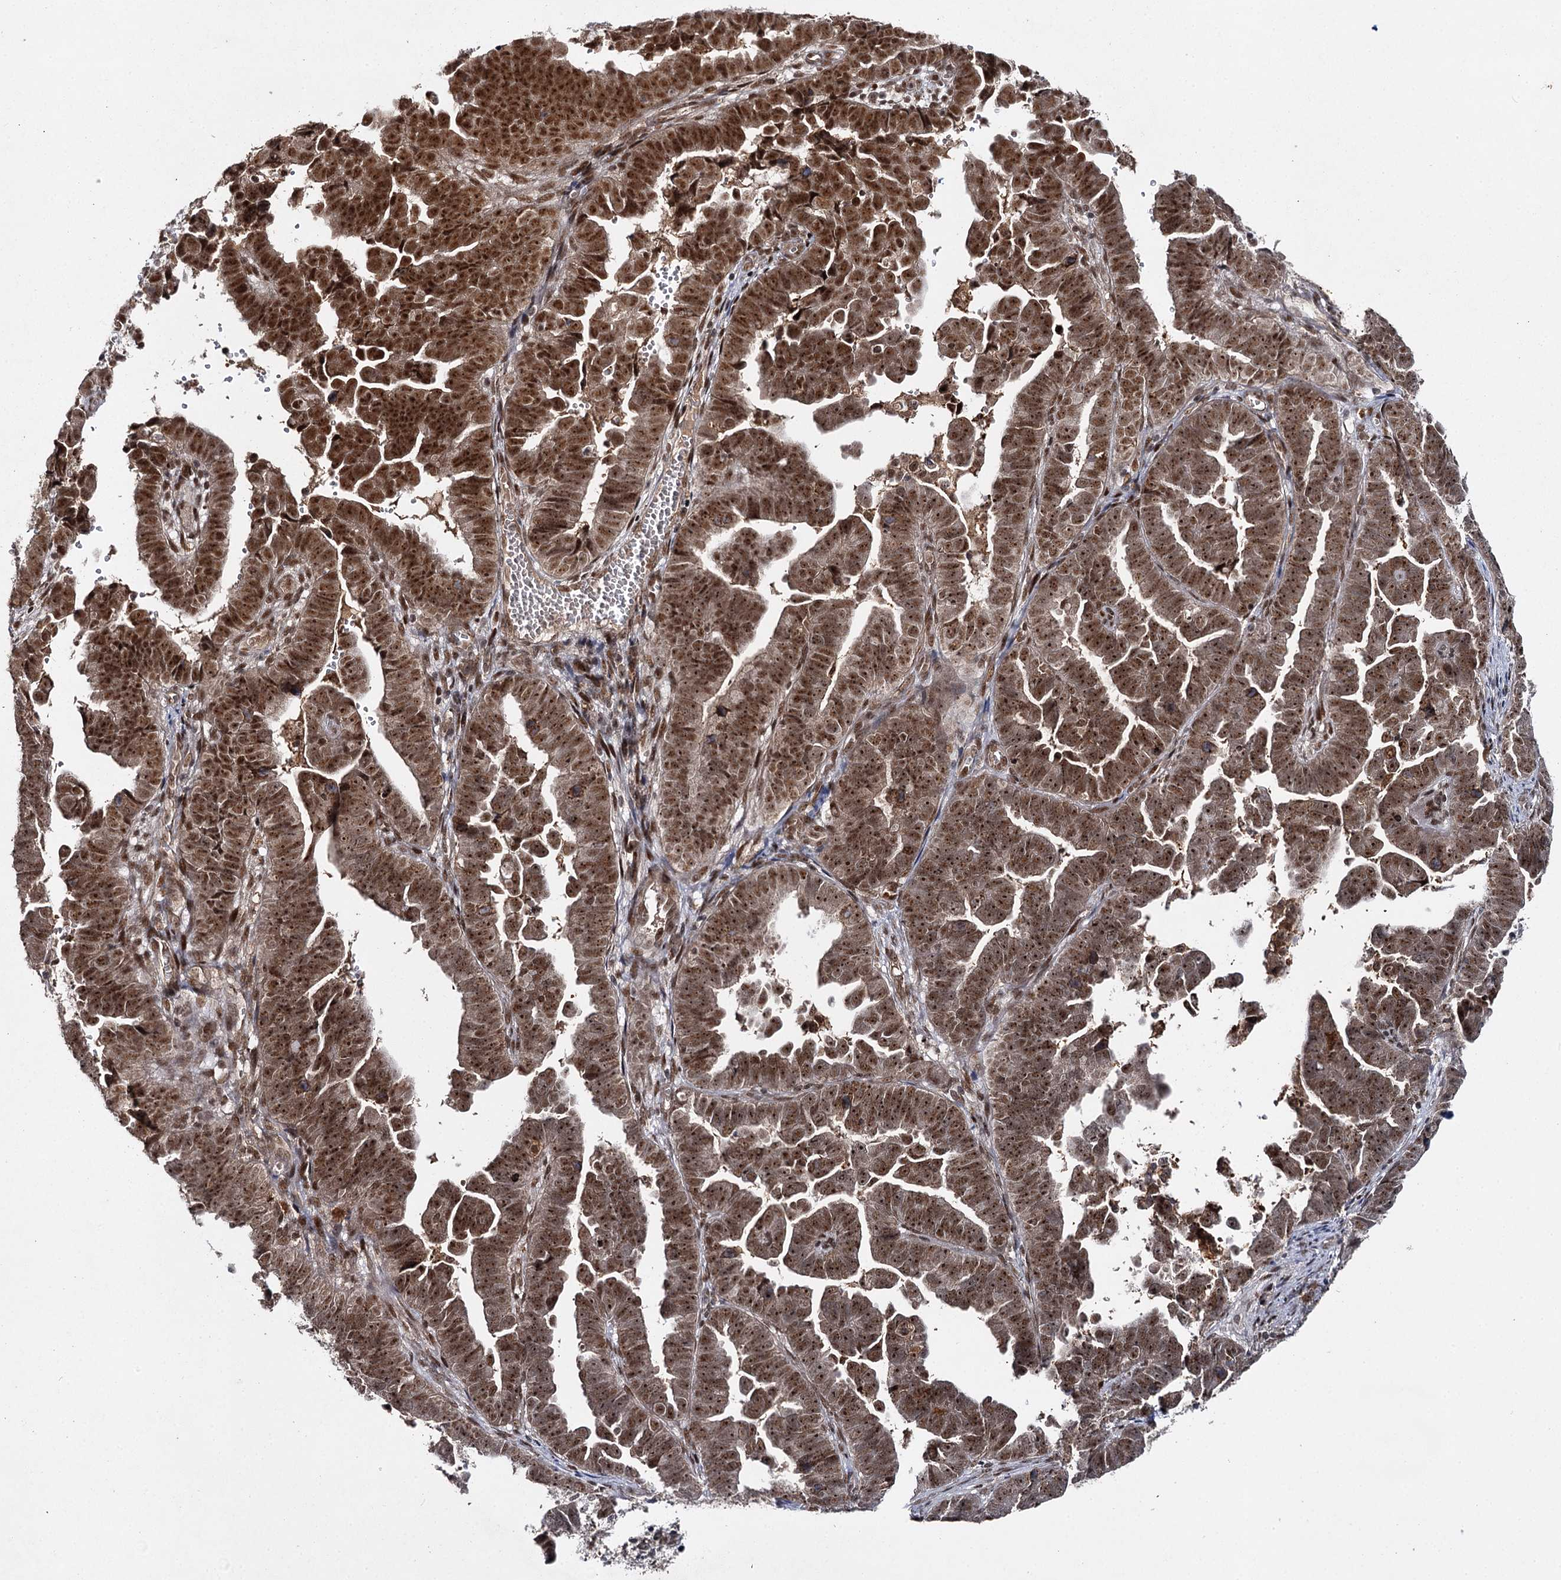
{"staining": {"intensity": "moderate", "quantity": ">75%", "location": "nuclear"}, "tissue": "endometrial cancer", "cell_type": "Tumor cells", "image_type": "cancer", "snomed": [{"axis": "morphology", "description": "Adenocarcinoma, NOS"}, {"axis": "topography", "description": "Endometrium"}], "caption": "Endometrial cancer (adenocarcinoma) stained with a protein marker displays moderate staining in tumor cells.", "gene": "BUD13", "patient": {"sex": "female", "age": 75}}